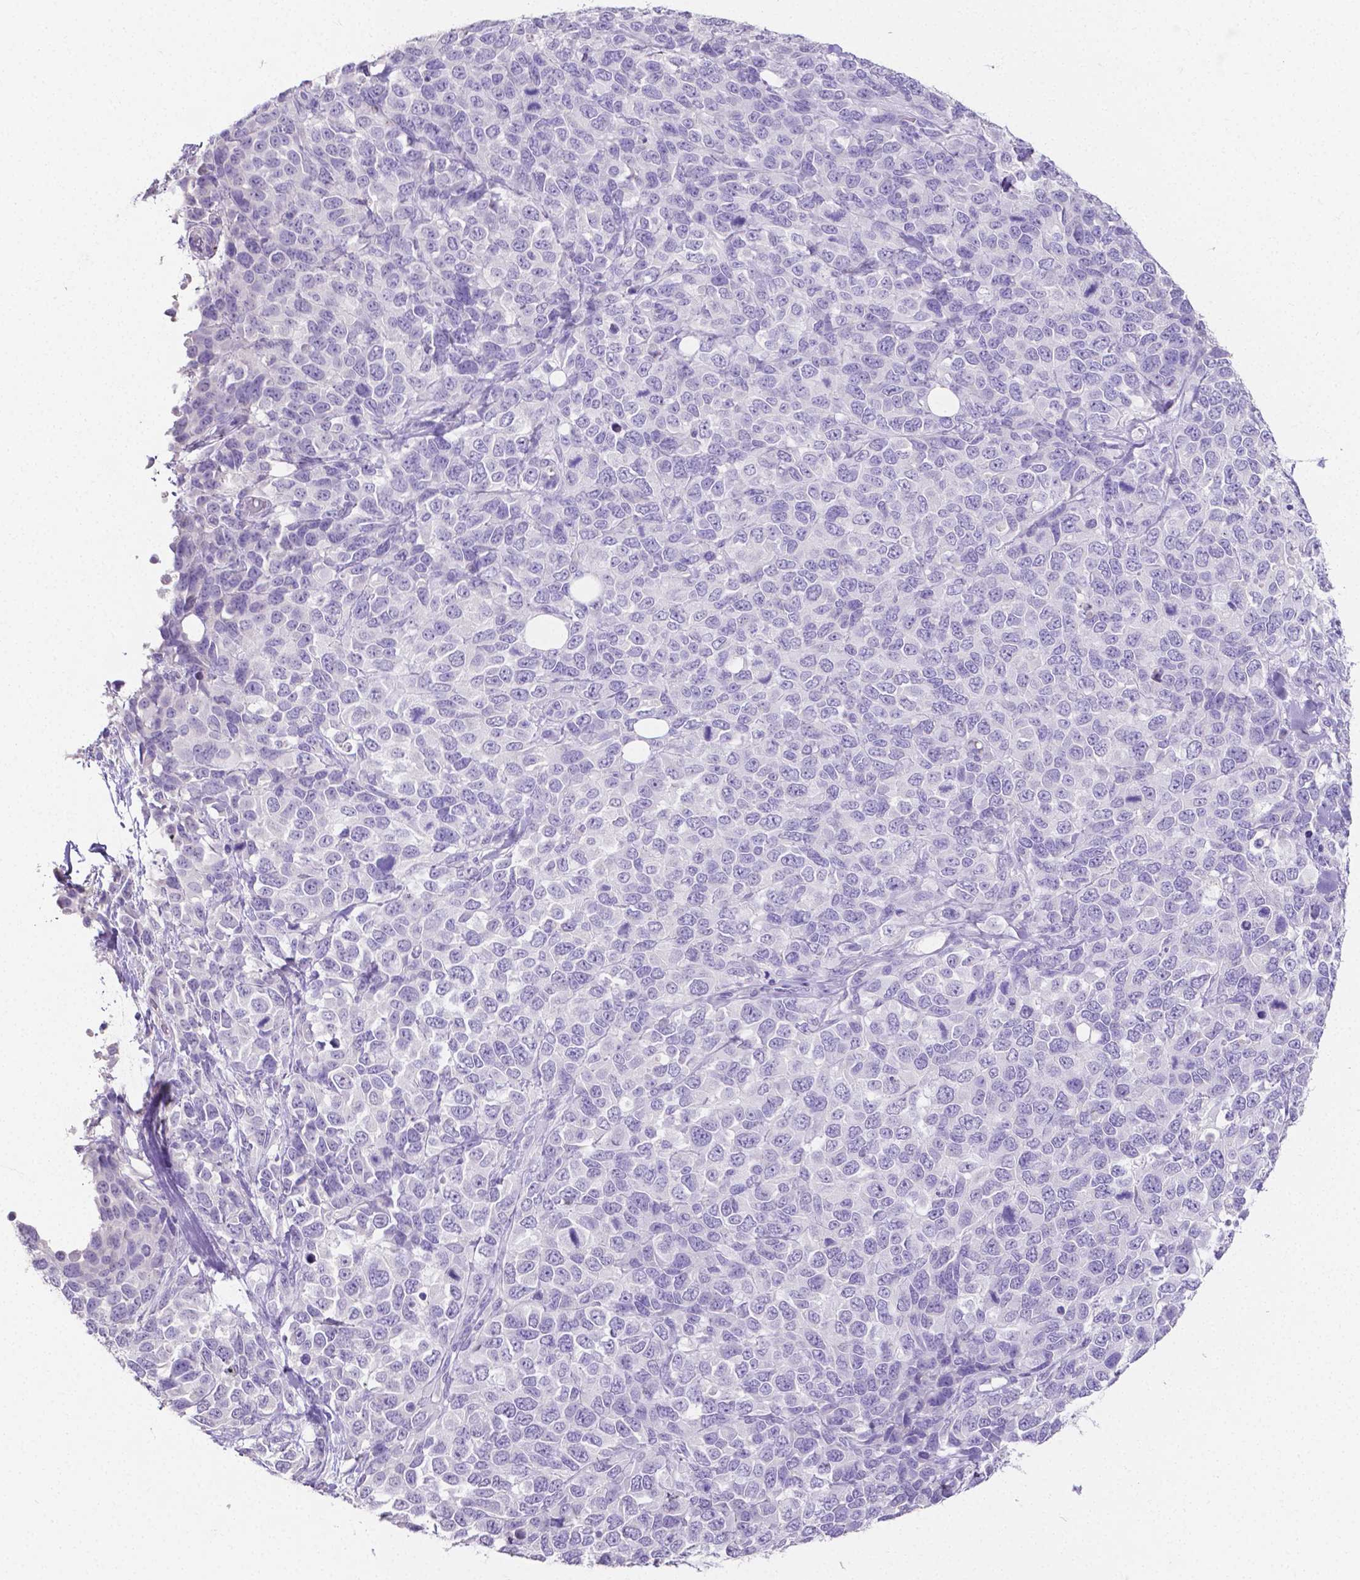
{"staining": {"intensity": "negative", "quantity": "none", "location": "none"}, "tissue": "melanoma", "cell_type": "Tumor cells", "image_type": "cancer", "snomed": [{"axis": "morphology", "description": "Malignant melanoma, Metastatic site"}, {"axis": "topography", "description": "Skin"}], "caption": "This is an immunohistochemistry (IHC) image of human malignant melanoma (metastatic site). There is no expression in tumor cells.", "gene": "SLC22A2", "patient": {"sex": "male", "age": 84}}